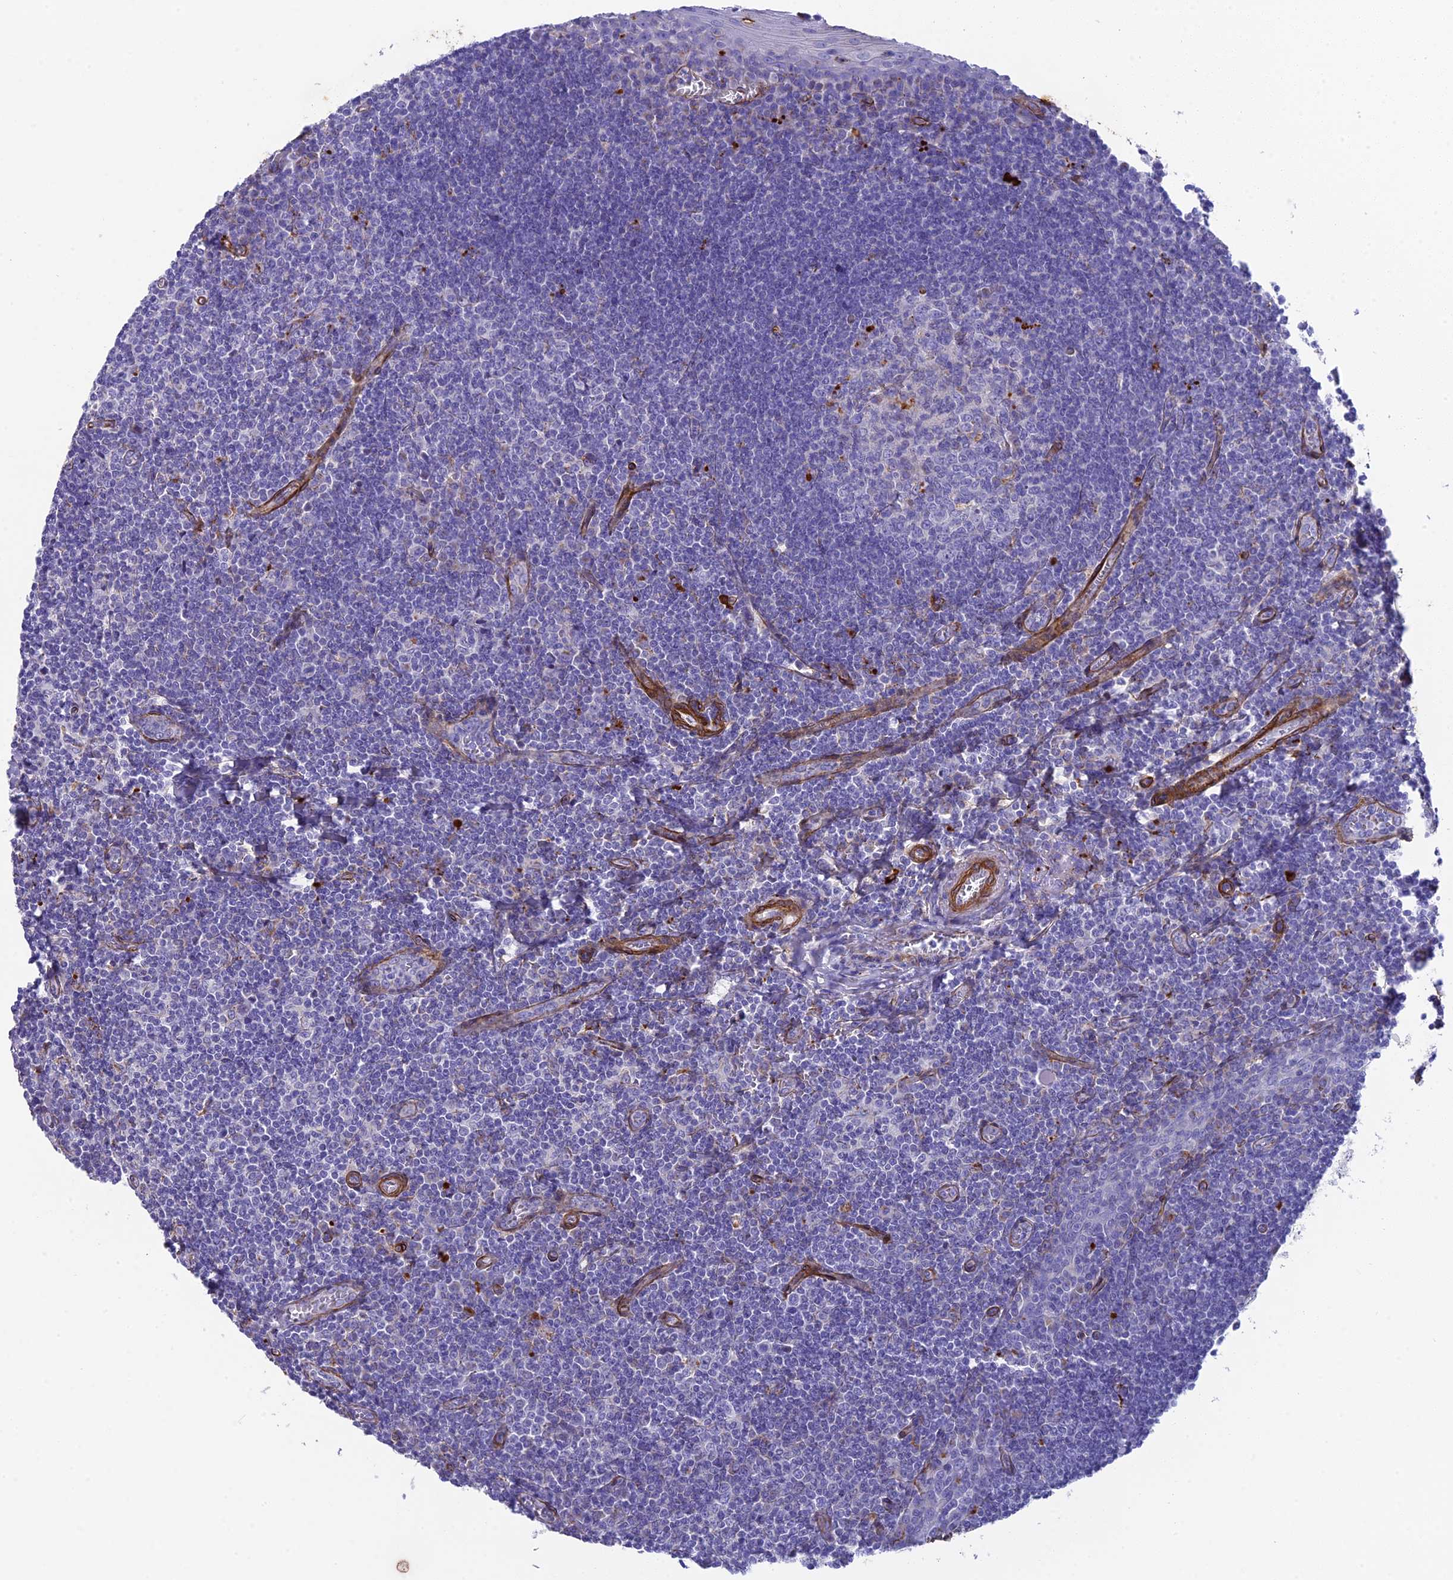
{"staining": {"intensity": "negative", "quantity": "none", "location": "none"}, "tissue": "tonsil", "cell_type": "Germinal center cells", "image_type": "normal", "snomed": [{"axis": "morphology", "description": "Normal tissue, NOS"}, {"axis": "topography", "description": "Tonsil"}], "caption": "Germinal center cells show no significant protein staining in unremarkable tonsil. (DAB IHC with hematoxylin counter stain).", "gene": "TNS1", "patient": {"sex": "male", "age": 27}}